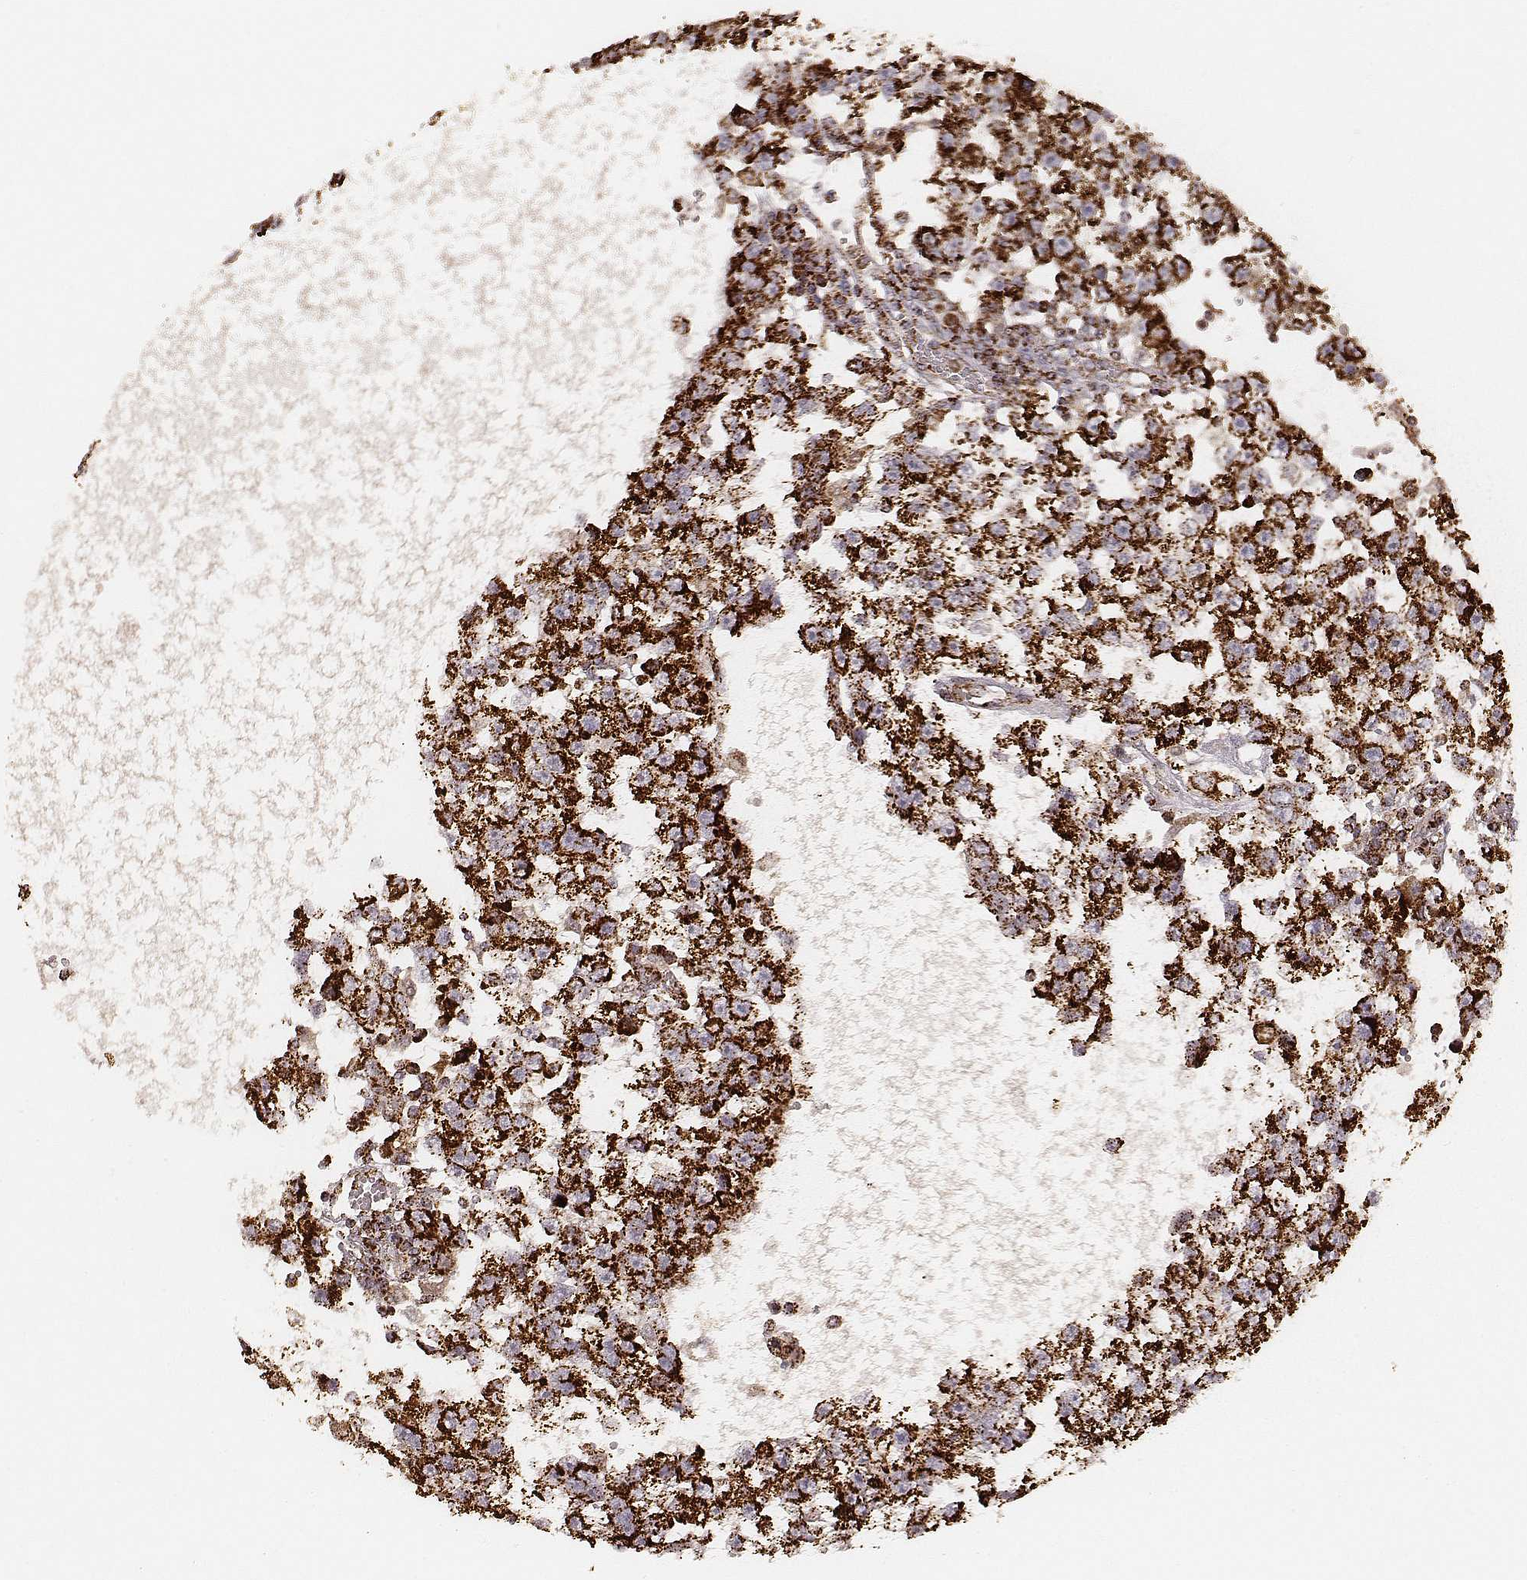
{"staining": {"intensity": "strong", "quantity": ">75%", "location": "cytoplasmic/membranous"}, "tissue": "testis cancer", "cell_type": "Tumor cells", "image_type": "cancer", "snomed": [{"axis": "morphology", "description": "Seminoma, NOS"}, {"axis": "topography", "description": "Testis"}], "caption": "Testis cancer (seminoma) stained with DAB immunohistochemistry (IHC) shows high levels of strong cytoplasmic/membranous positivity in approximately >75% of tumor cells.", "gene": "CS", "patient": {"sex": "male", "age": 34}}